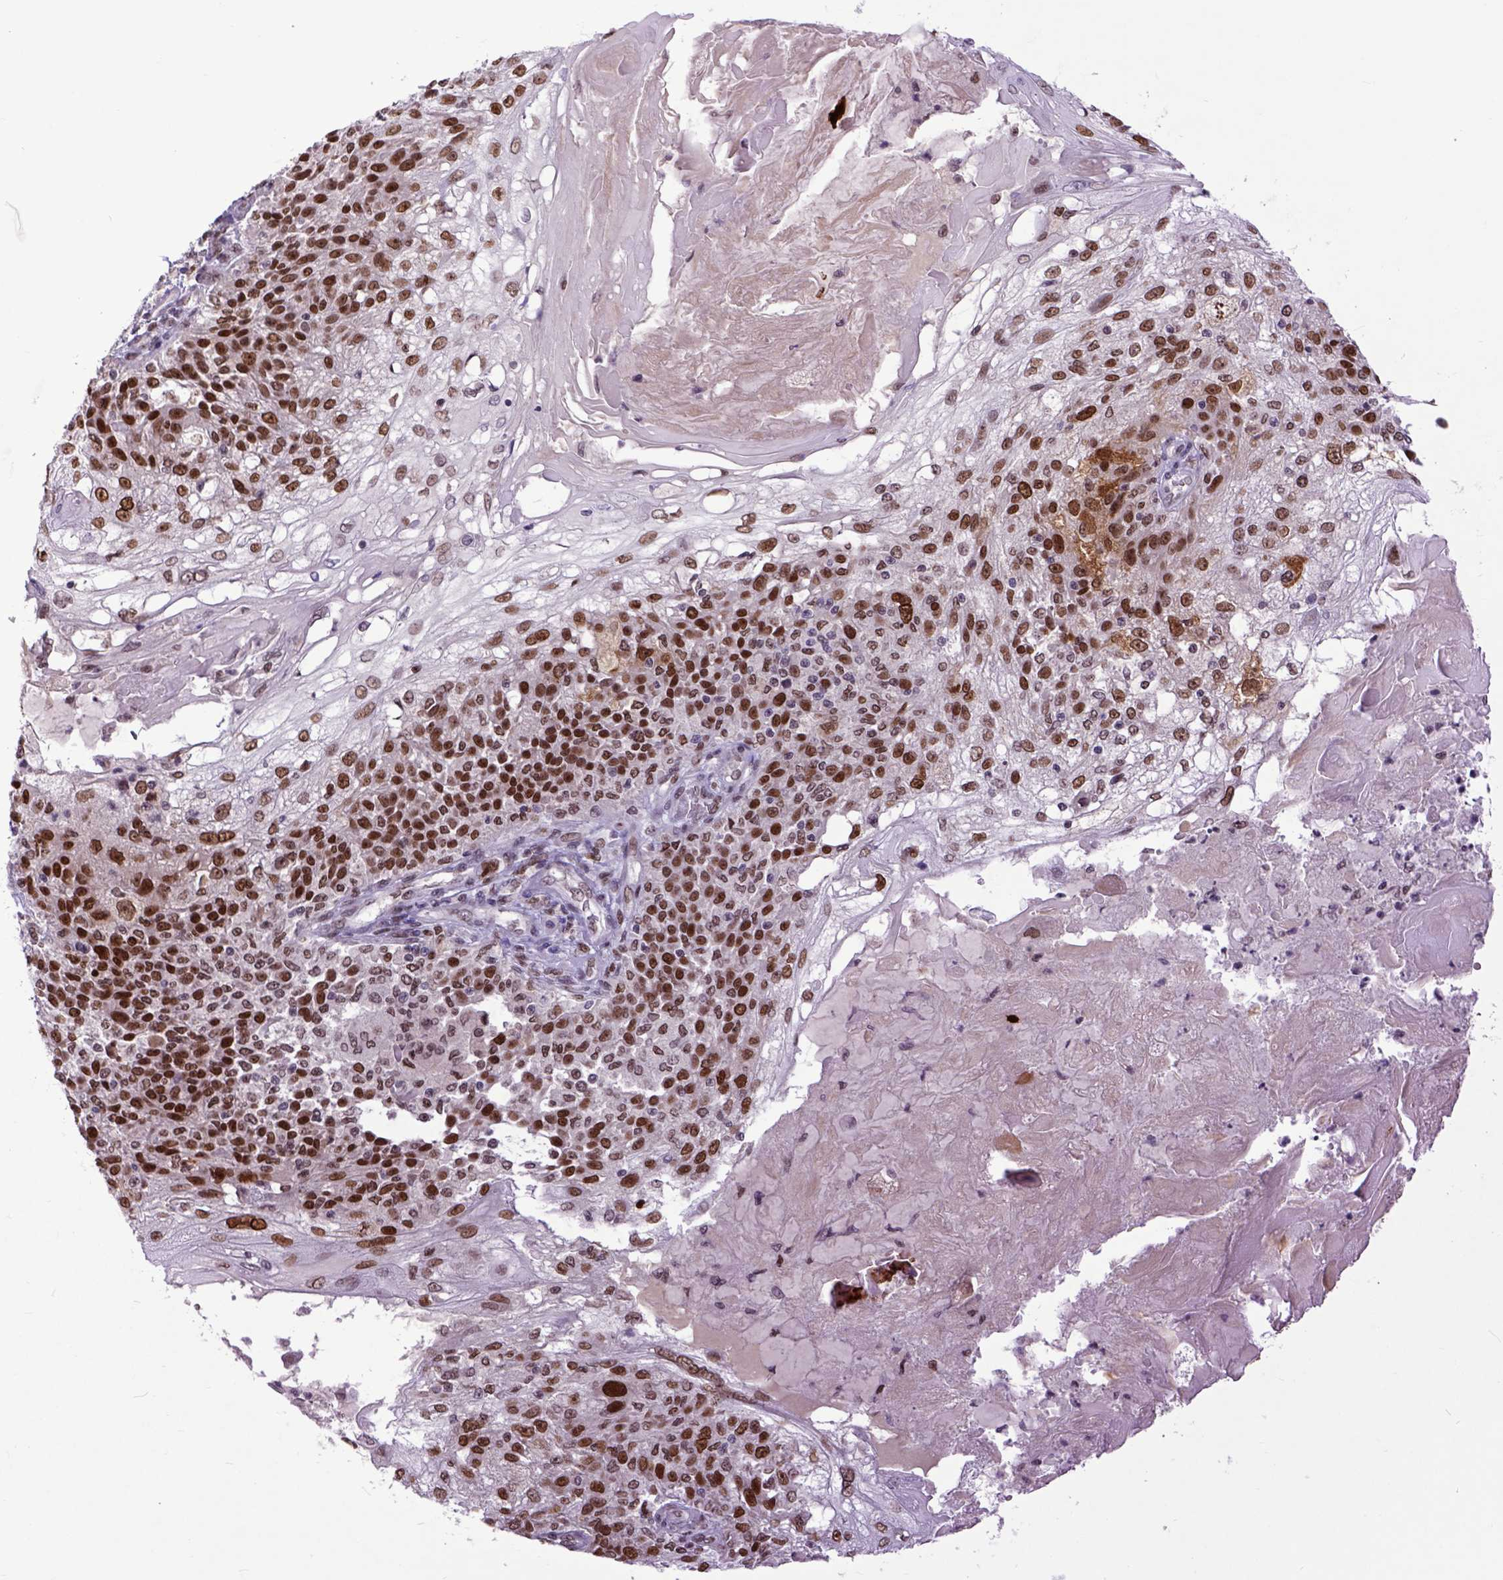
{"staining": {"intensity": "moderate", "quantity": ">75%", "location": "nuclear"}, "tissue": "skin cancer", "cell_type": "Tumor cells", "image_type": "cancer", "snomed": [{"axis": "morphology", "description": "Normal tissue, NOS"}, {"axis": "morphology", "description": "Squamous cell carcinoma, NOS"}, {"axis": "topography", "description": "Skin"}], "caption": "DAB immunohistochemical staining of human squamous cell carcinoma (skin) shows moderate nuclear protein positivity in approximately >75% of tumor cells.", "gene": "RCC2", "patient": {"sex": "female", "age": 83}}